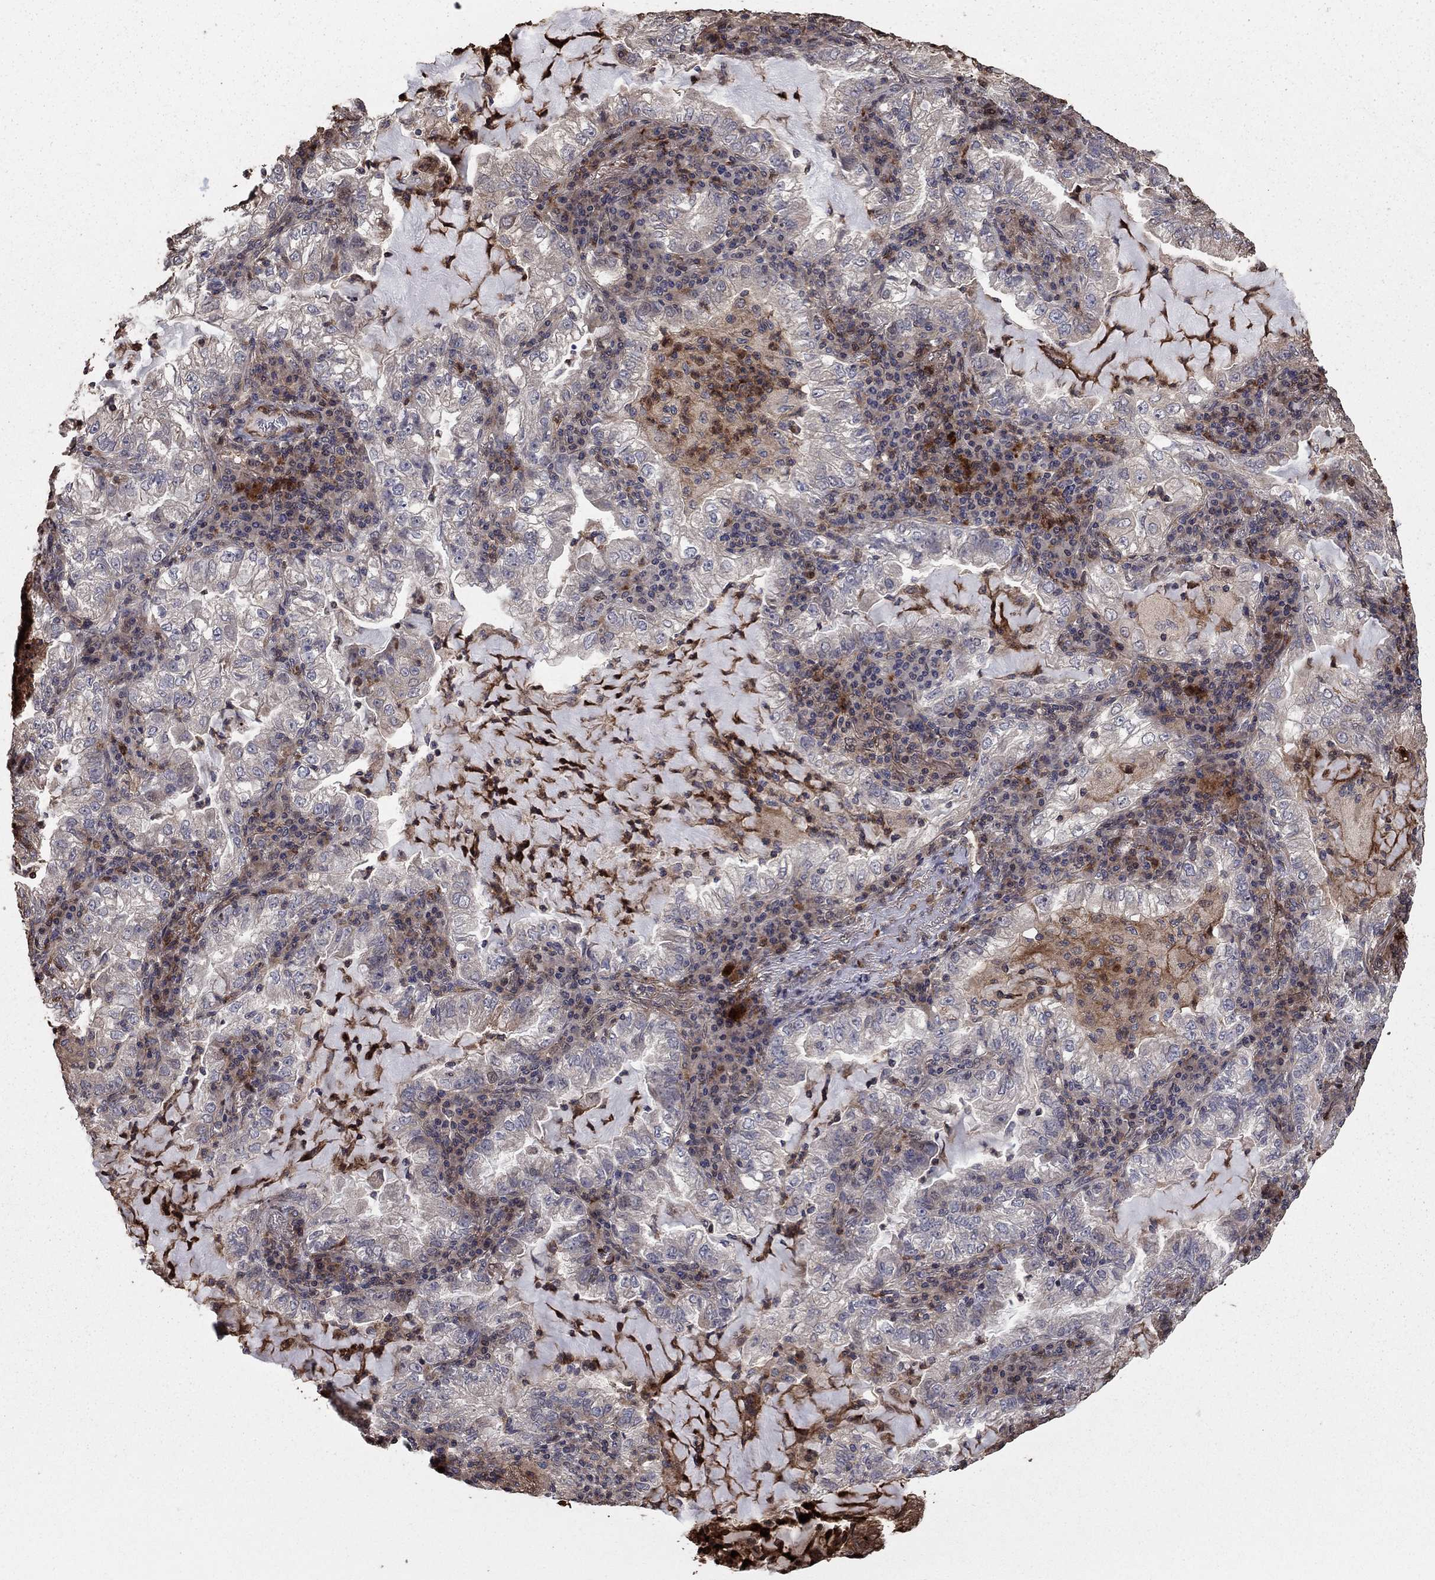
{"staining": {"intensity": "negative", "quantity": "none", "location": "none"}, "tissue": "lung cancer", "cell_type": "Tumor cells", "image_type": "cancer", "snomed": [{"axis": "morphology", "description": "Adenocarcinoma, NOS"}, {"axis": "topography", "description": "Lung"}], "caption": "The IHC histopathology image has no significant staining in tumor cells of lung cancer (adenocarcinoma) tissue.", "gene": "GYG1", "patient": {"sex": "female", "age": 73}}